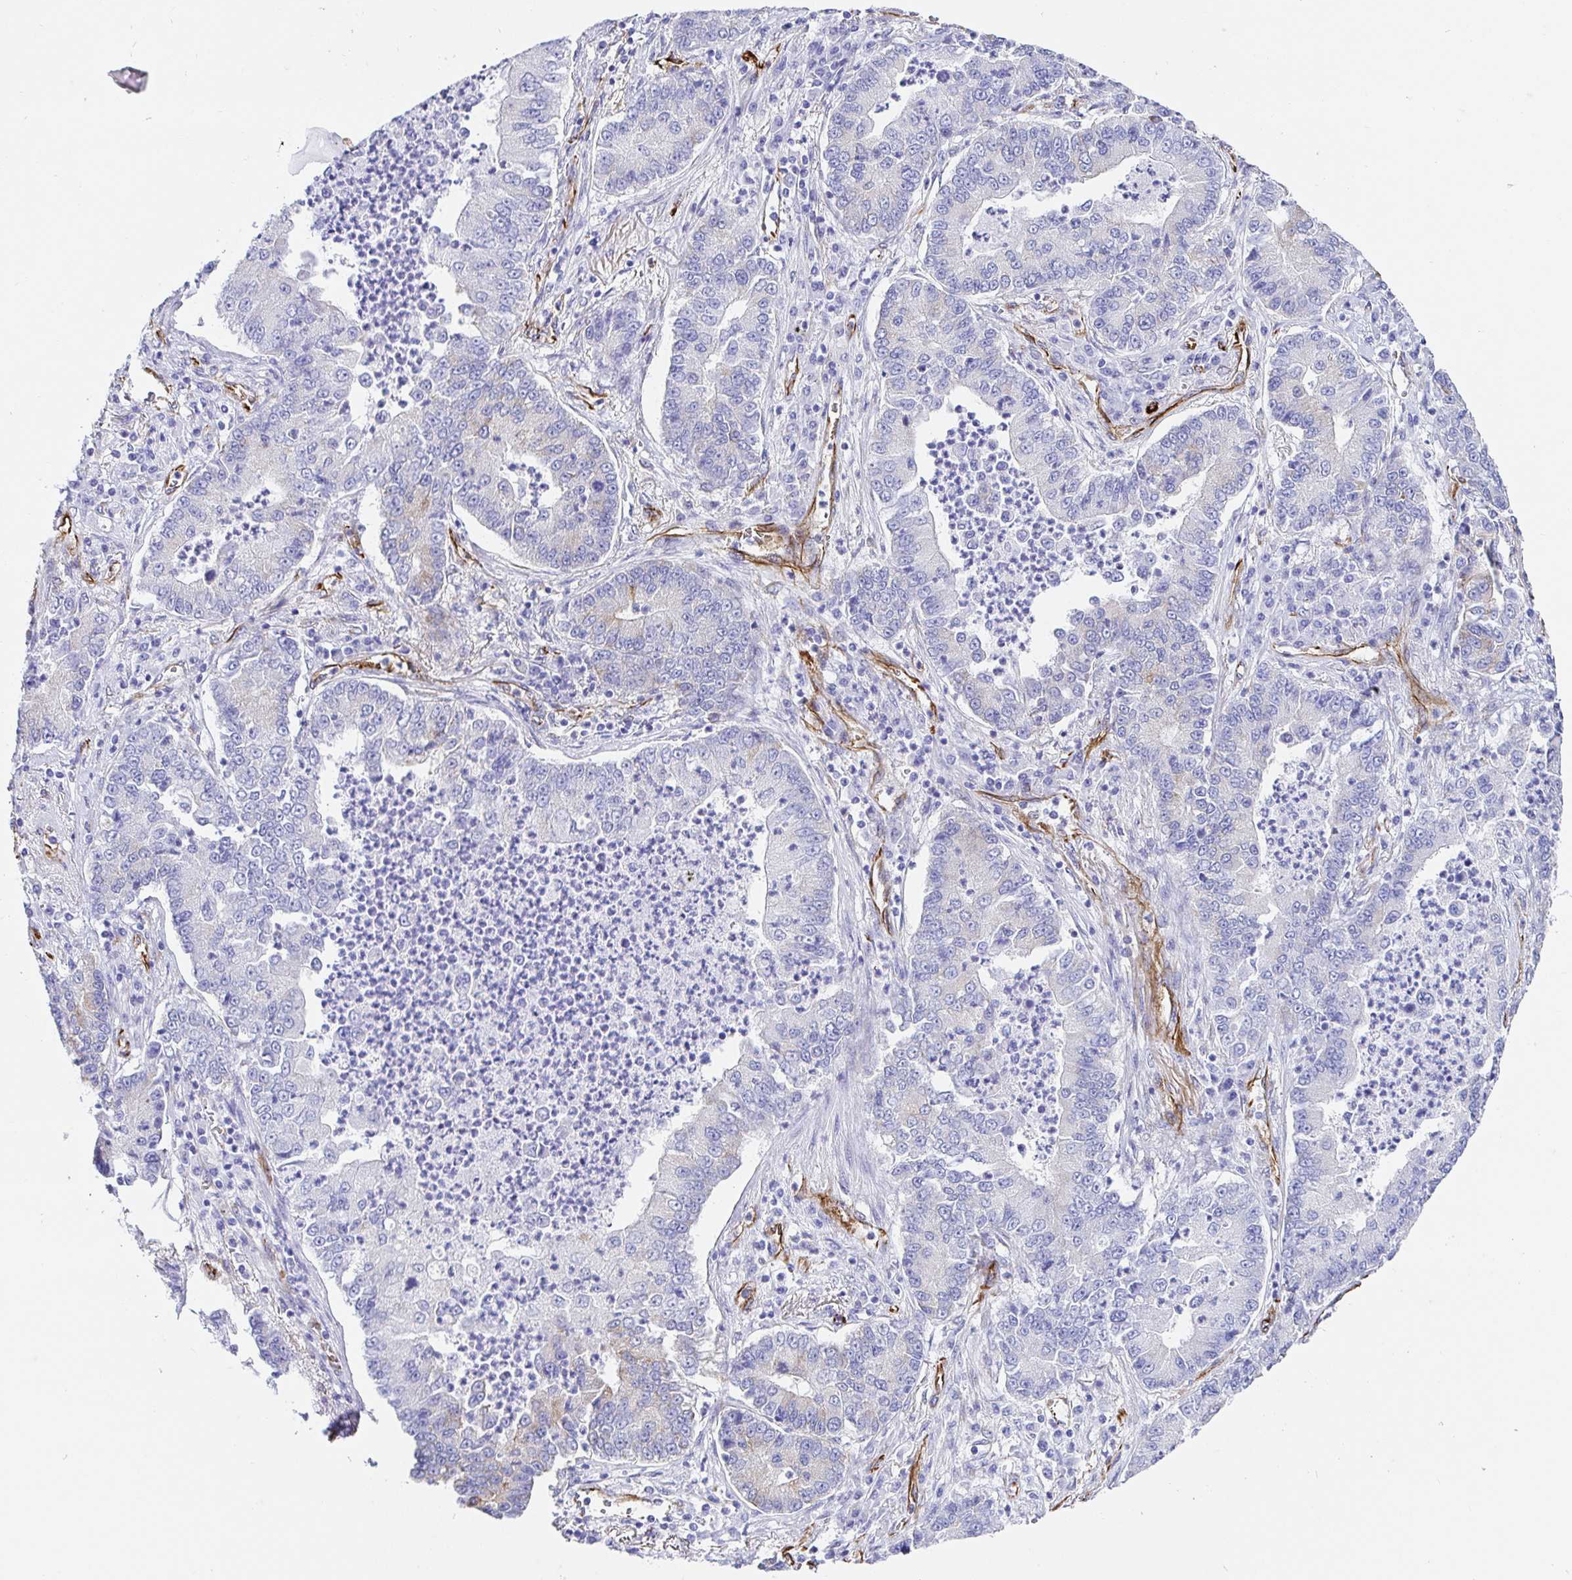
{"staining": {"intensity": "weak", "quantity": "<25%", "location": "cytoplasmic/membranous"}, "tissue": "lung cancer", "cell_type": "Tumor cells", "image_type": "cancer", "snomed": [{"axis": "morphology", "description": "Adenocarcinoma, NOS"}, {"axis": "topography", "description": "Lung"}], "caption": "The histopathology image displays no staining of tumor cells in lung cancer (adenocarcinoma).", "gene": "DOCK1", "patient": {"sex": "female", "age": 57}}